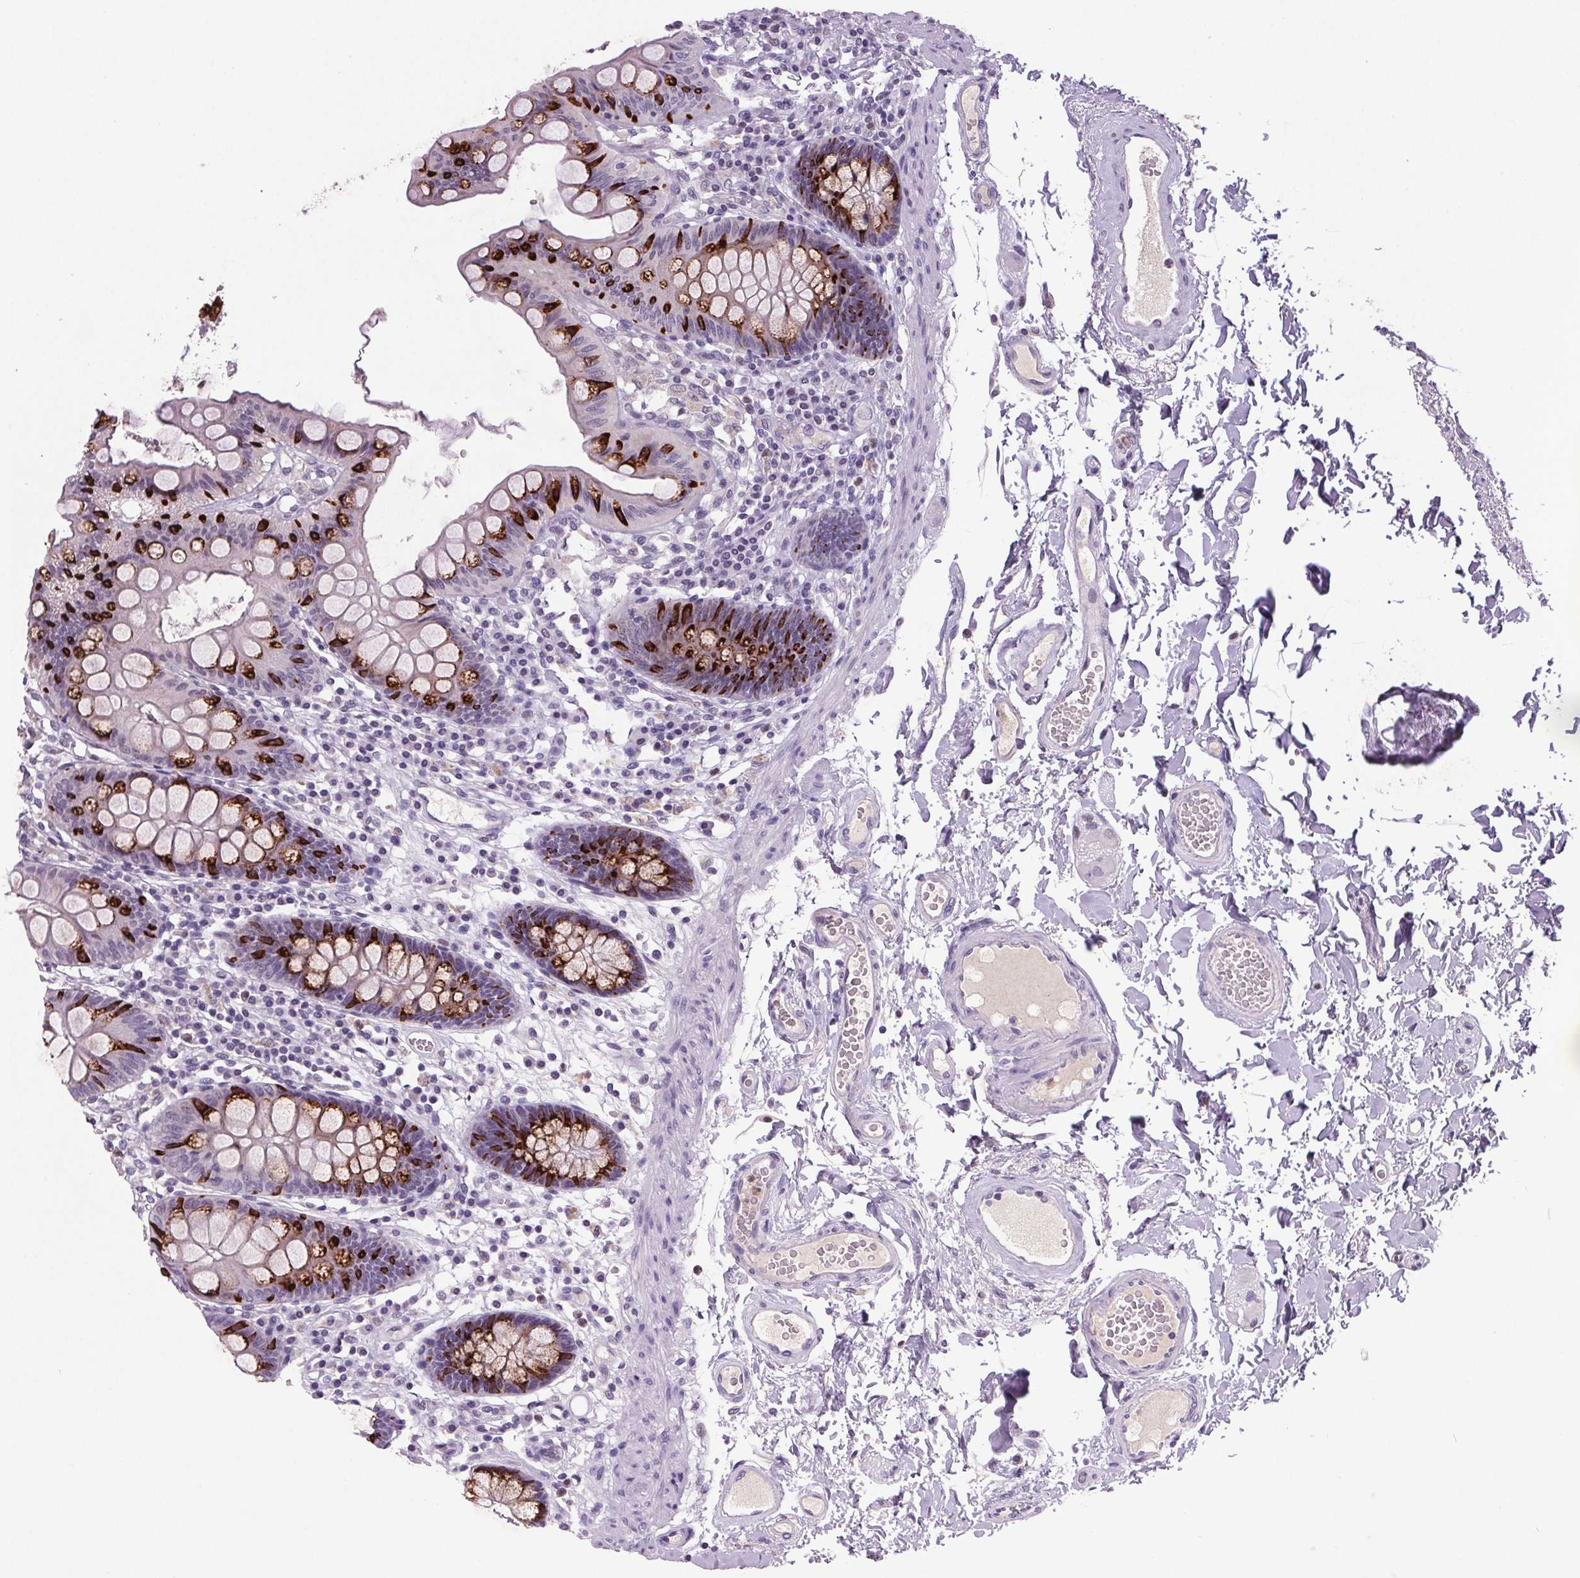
{"staining": {"intensity": "negative", "quantity": "none", "location": "none"}, "tissue": "colon", "cell_type": "Endothelial cells", "image_type": "normal", "snomed": [{"axis": "morphology", "description": "Normal tissue, NOS"}, {"axis": "topography", "description": "Colon"}], "caption": "IHC of unremarkable human colon exhibits no positivity in endothelial cells.", "gene": "TRDN", "patient": {"sex": "male", "age": 84}}